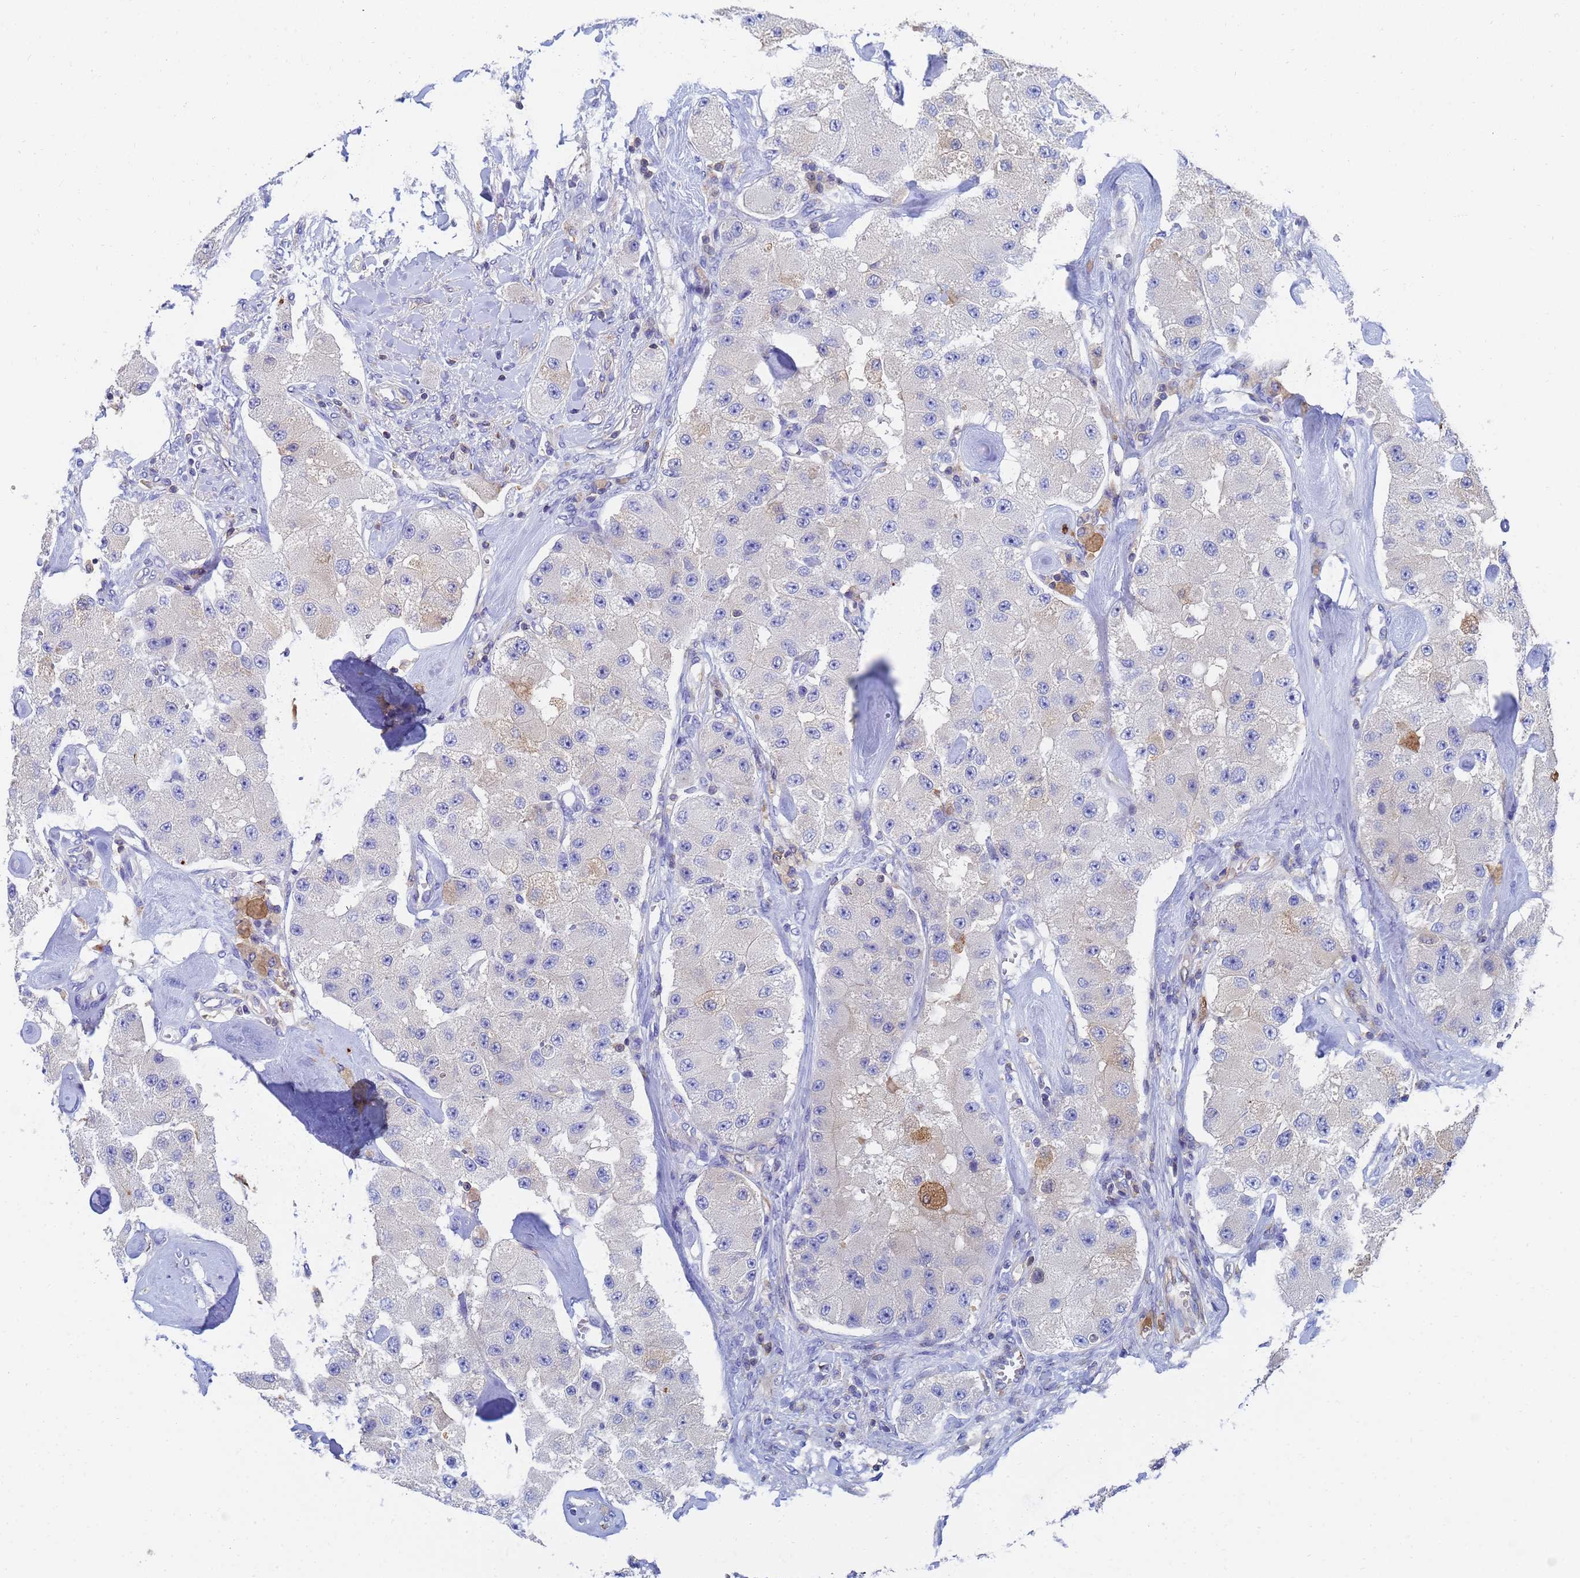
{"staining": {"intensity": "negative", "quantity": "none", "location": "none"}, "tissue": "carcinoid", "cell_type": "Tumor cells", "image_type": "cancer", "snomed": [{"axis": "morphology", "description": "Carcinoid, malignant, NOS"}, {"axis": "topography", "description": "Pancreas"}], "caption": "Human carcinoid (malignant) stained for a protein using immunohistochemistry shows no staining in tumor cells.", "gene": "GCHFR", "patient": {"sex": "male", "age": 41}}